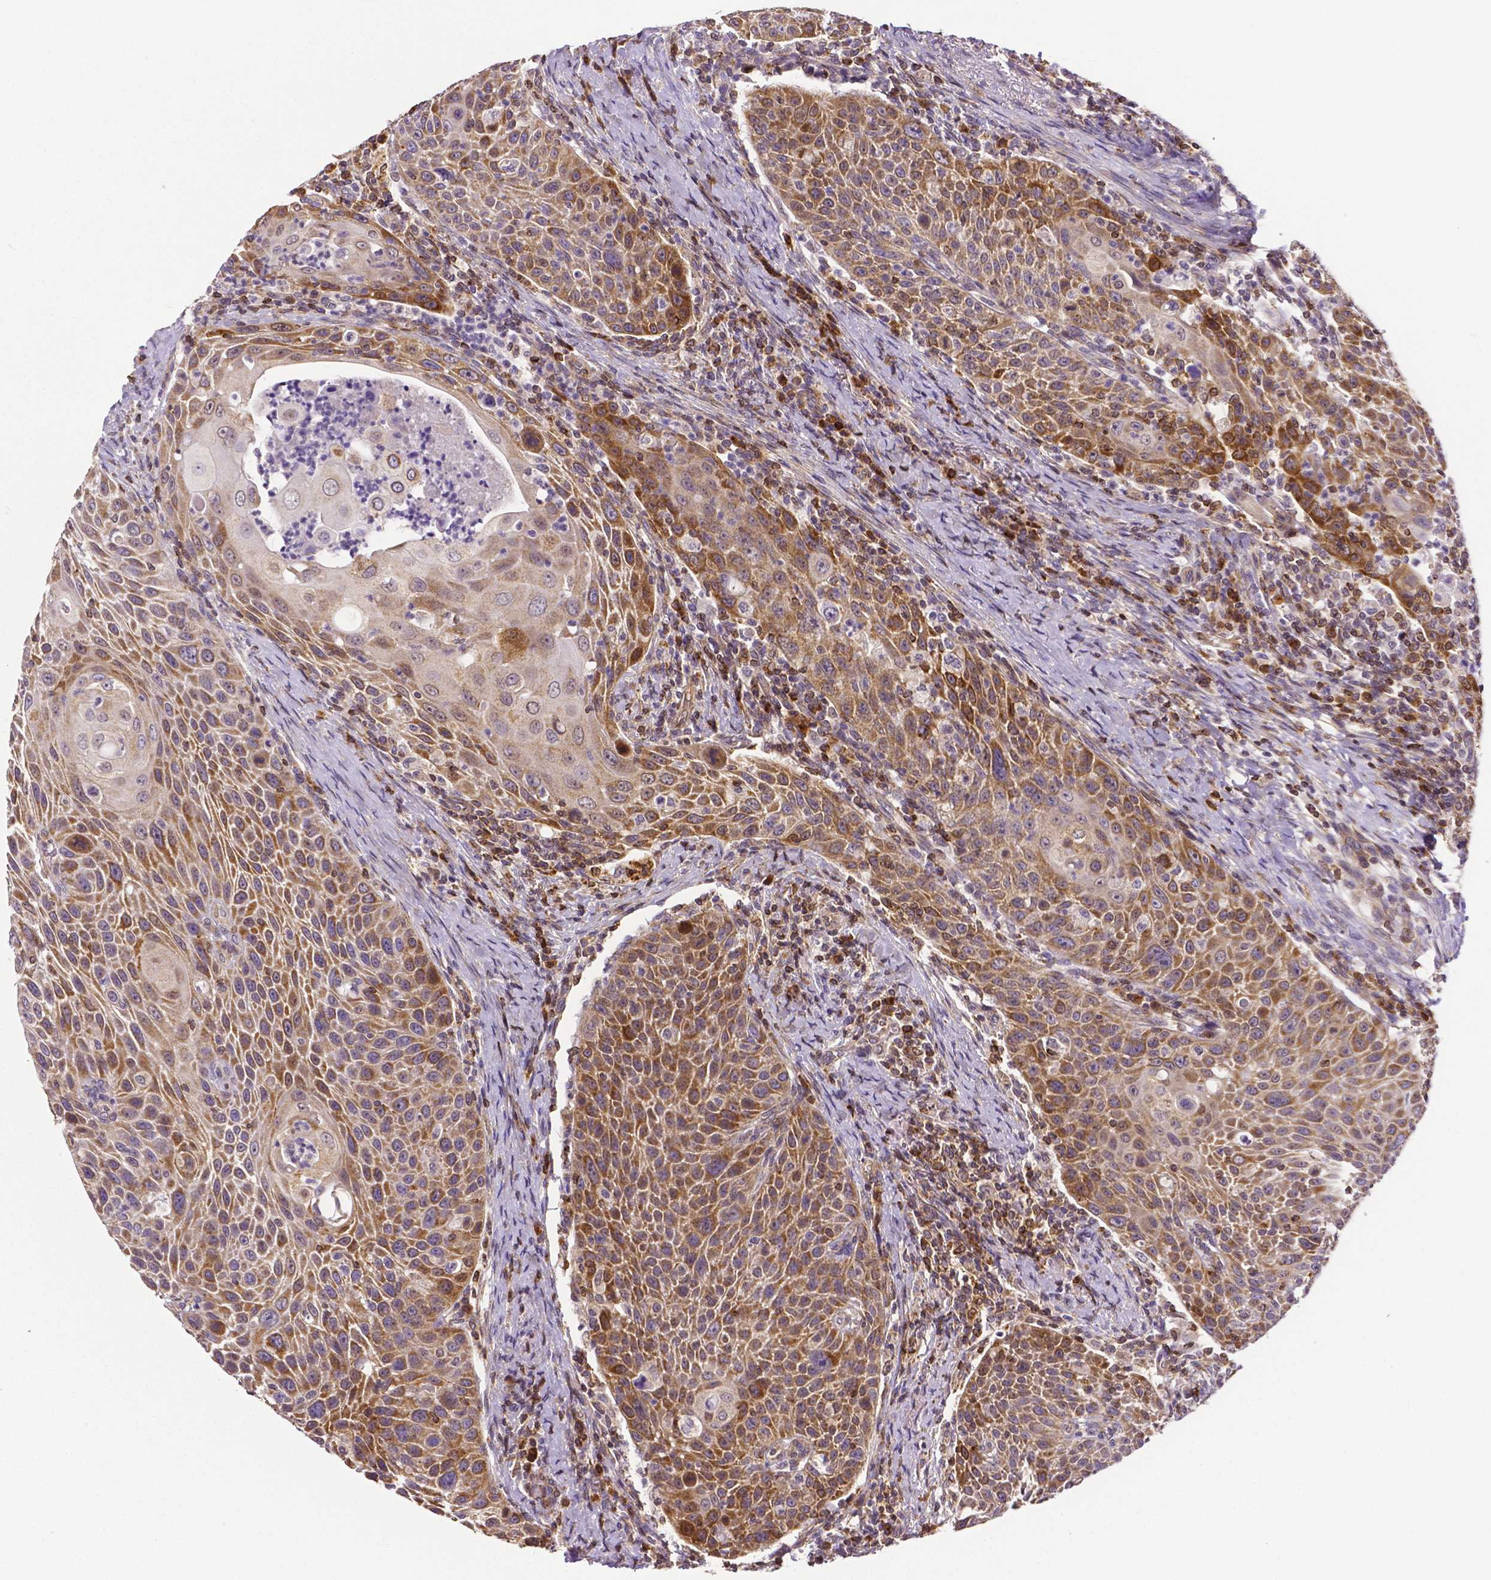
{"staining": {"intensity": "moderate", "quantity": ">75%", "location": "cytoplasmic/membranous"}, "tissue": "head and neck cancer", "cell_type": "Tumor cells", "image_type": "cancer", "snomed": [{"axis": "morphology", "description": "Squamous cell carcinoma, NOS"}, {"axis": "topography", "description": "Head-Neck"}], "caption": "Protein analysis of head and neck cancer tissue displays moderate cytoplasmic/membranous expression in about >75% of tumor cells.", "gene": "MCL1", "patient": {"sex": "male", "age": 69}}